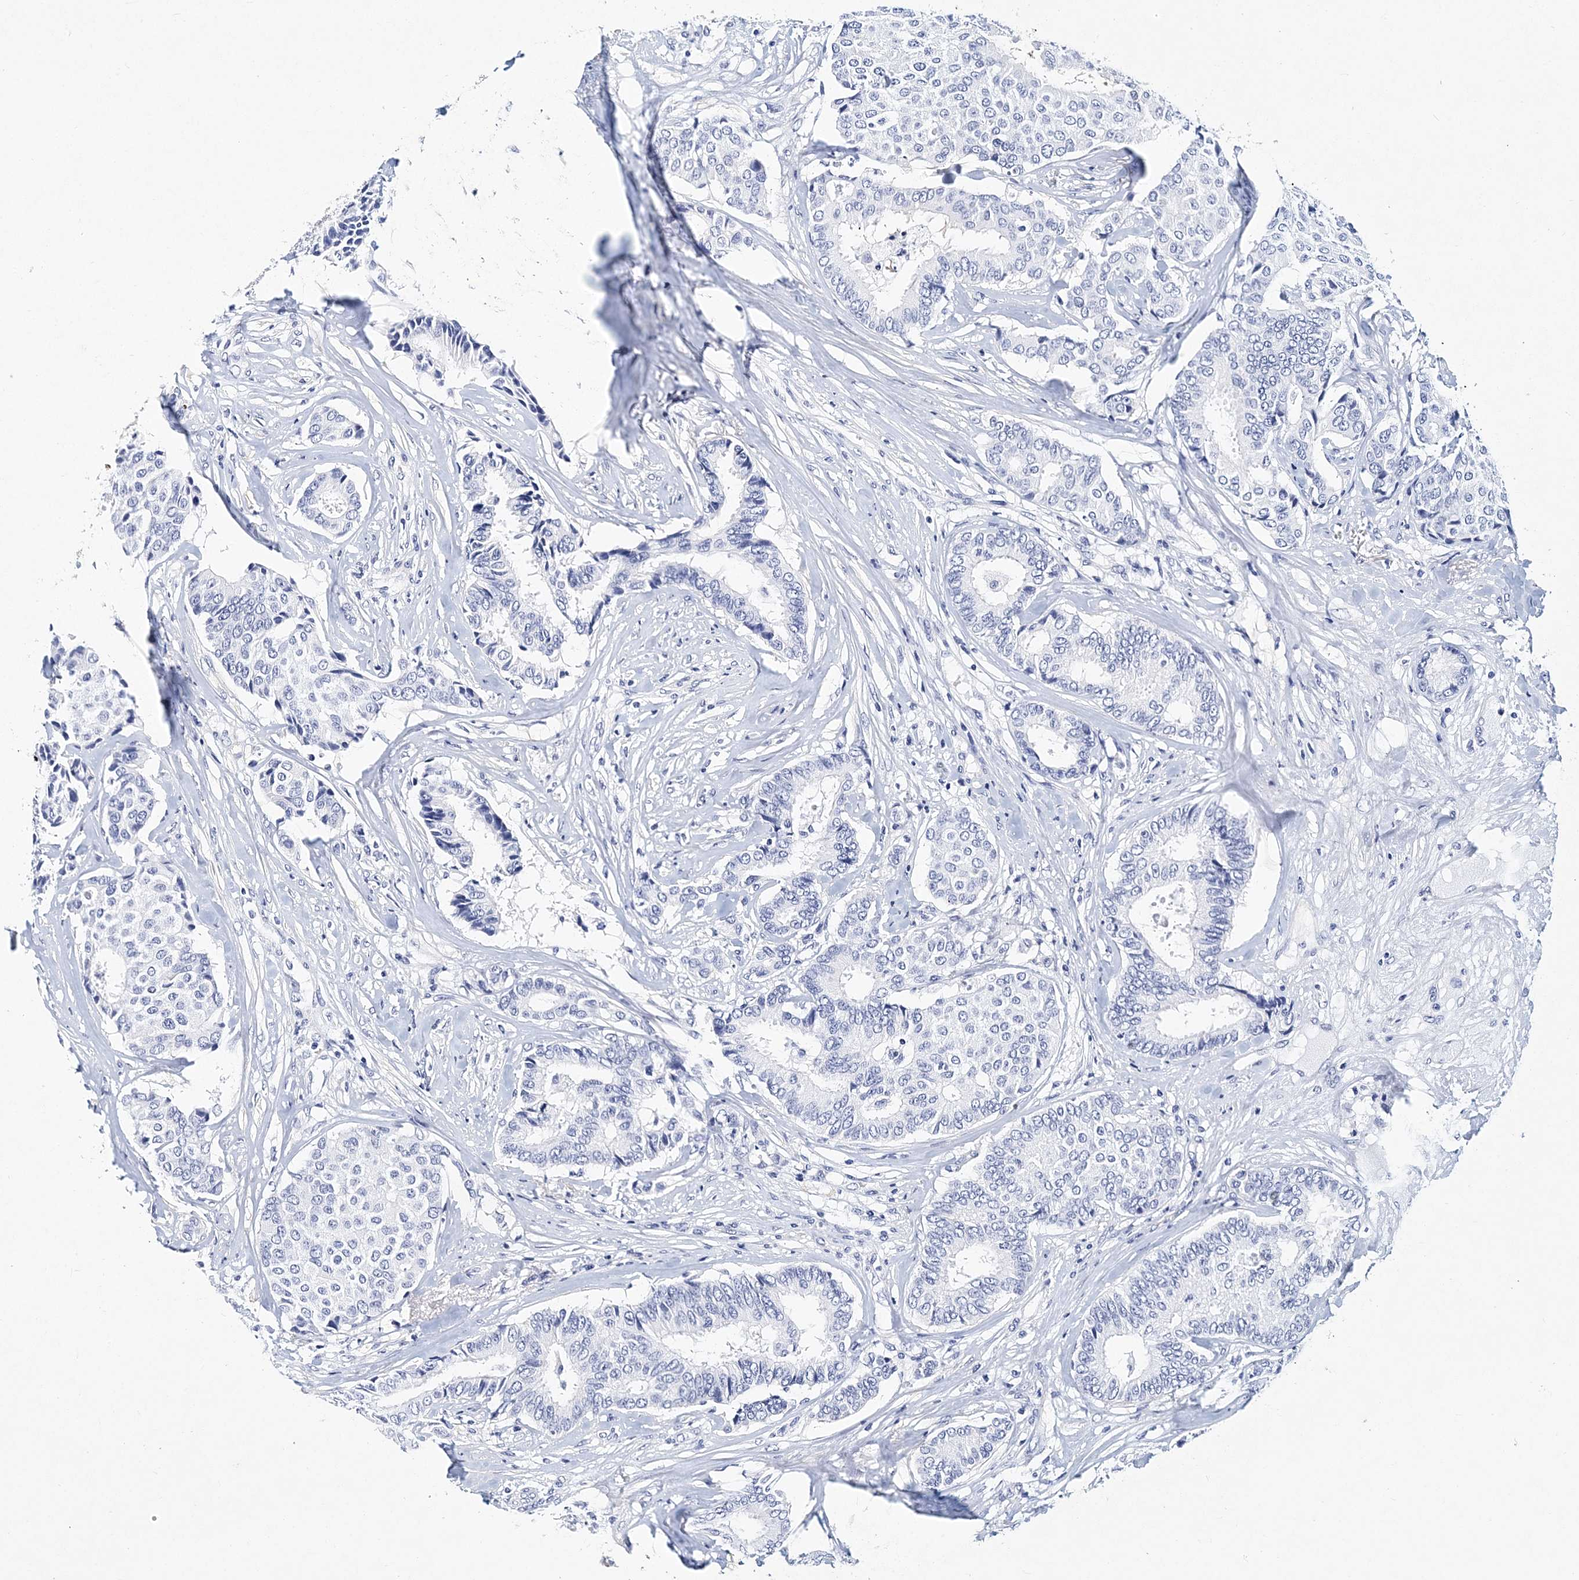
{"staining": {"intensity": "negative", "quantity": "none", "location": "none"}, "tissue": "breast cancer", "cell_type": "Tumor cells", "image_type": "cancer", "snomed": [{"axis": "morphology", "description": "Duct carcinoma"}, {"axis": "topography", "description": "Breast"}], "caption": "Immunohistochemistry (IHC) of human invasive ductal carcinoma (breast) exhibits no staining in tumor cells. (DAB immunohistochemistry visualized using brightfield microscopy, high magnification).", "gene": "ITGA2B", "patient": {"sex": "female", "age": 75}}